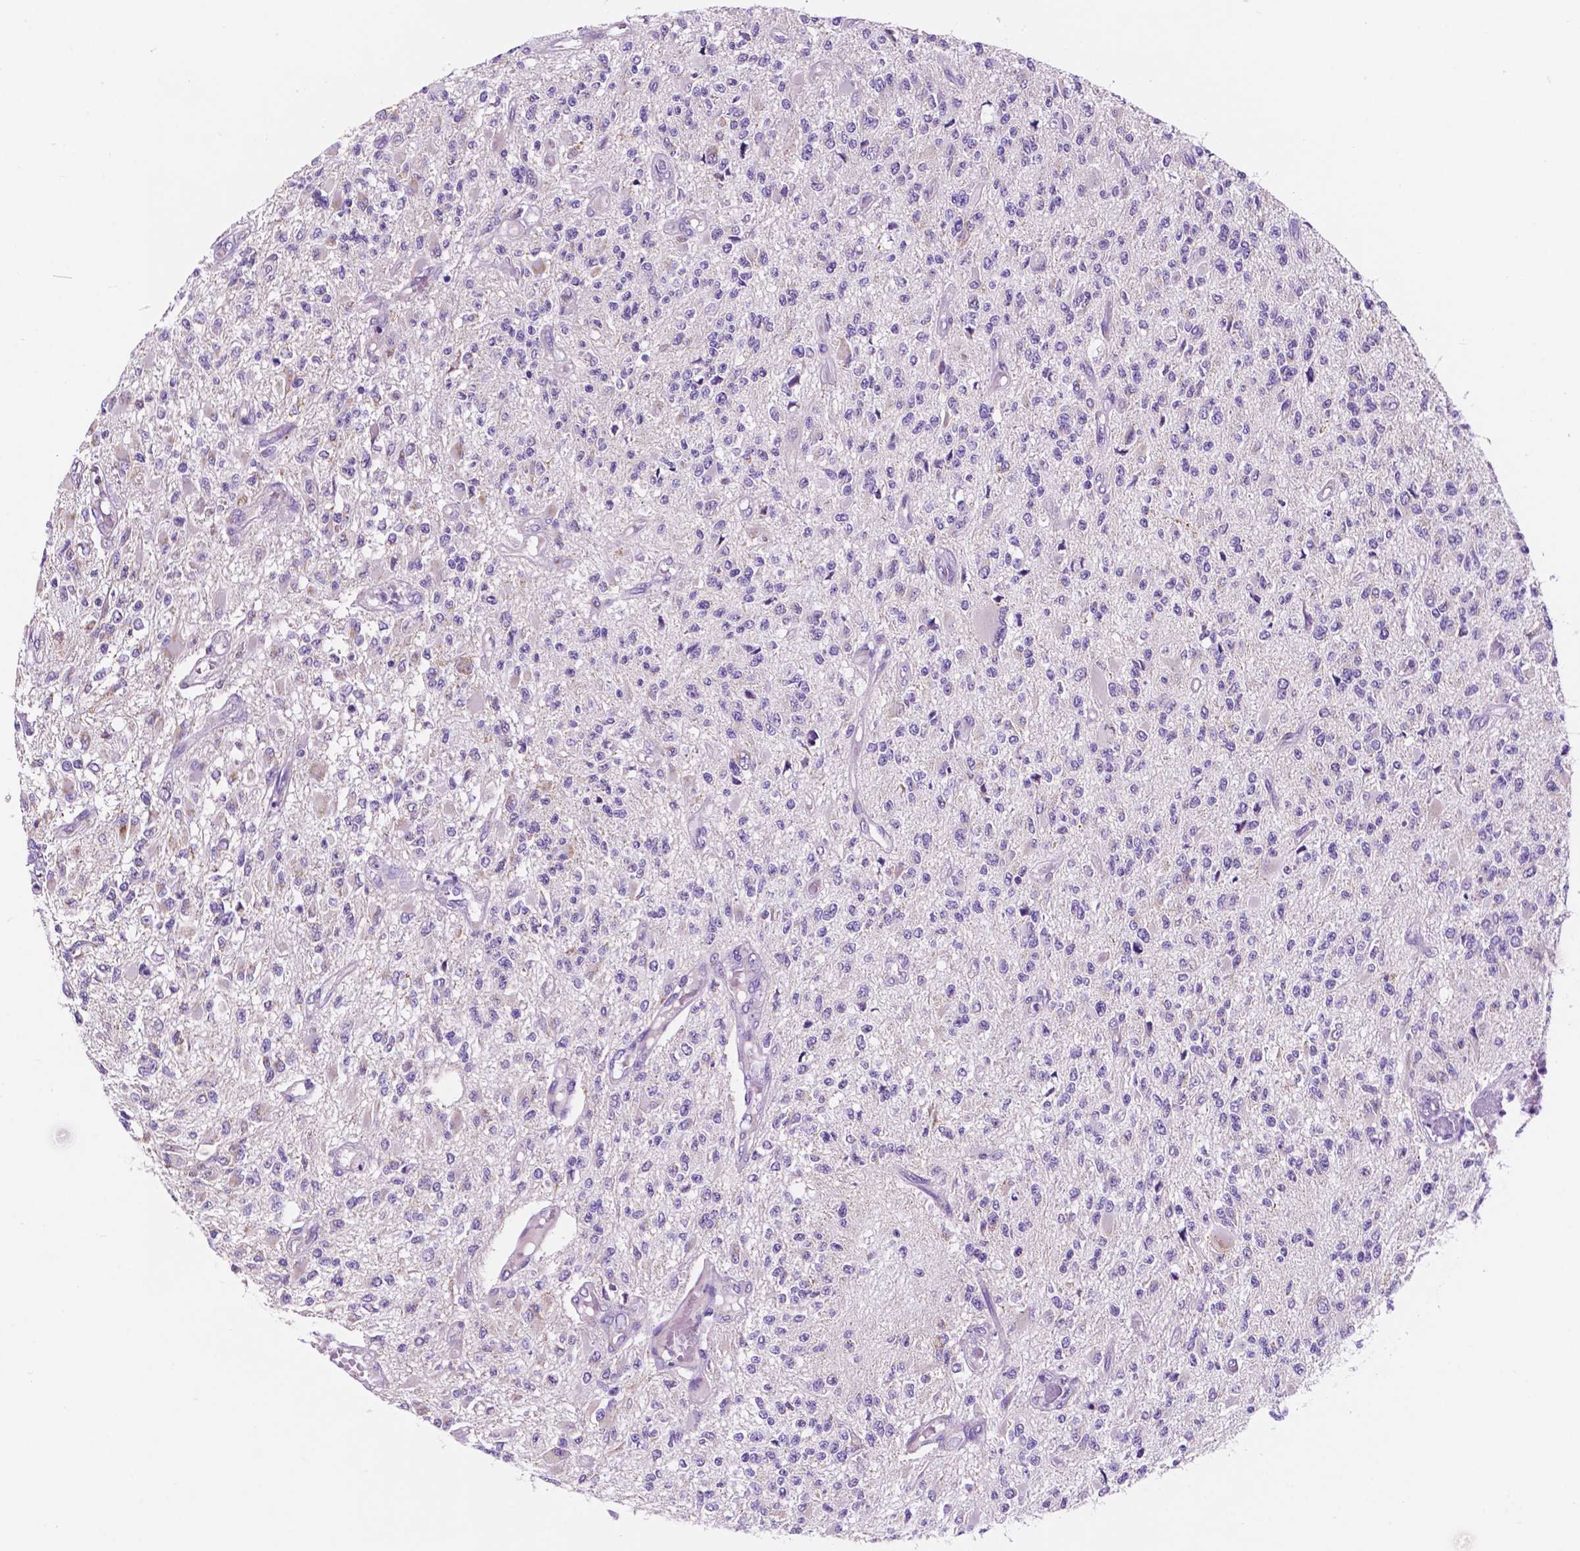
{"staining": {"intensity": "negative", "quantity": "none", "location": "none"}, "tissue": "glioma", "cell_type": "Tumor cells", "image_type": "cancer", "snomed": [{"axis": "morphology", "description": "Glioma, malignant, High grade"}, {"axis": "topography", "description": "Brain"}], "caption": "A high-resolution histopathology image shows immunohistochemistry (IHC) staining of glioma, which displays no significant positivity in tumor cells.", "gene": "TRPV5", "patient": {"sex": "female", "age": 63}}